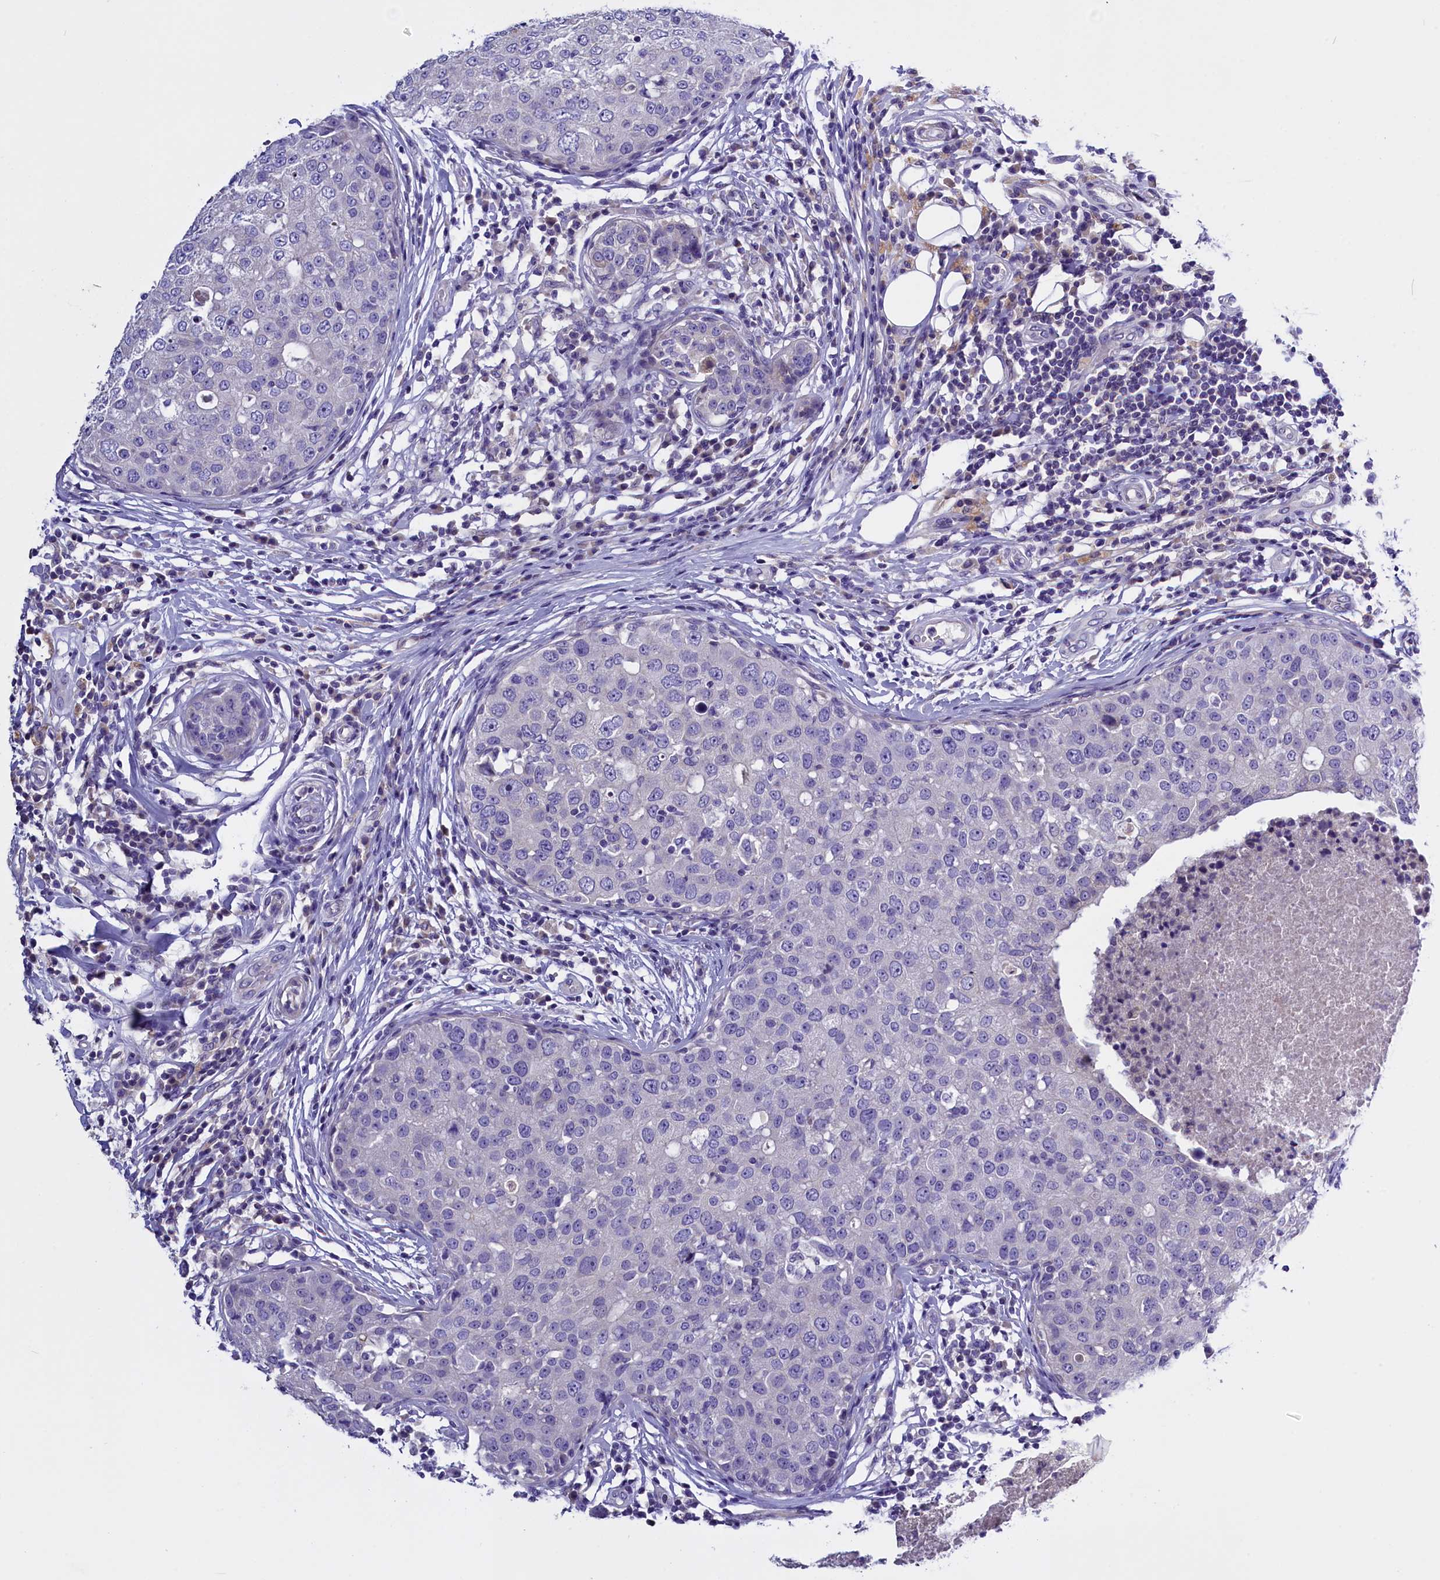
{"staining": {"intensity": "negative", "quantity": "none", "location": "none"}, "tissue": "breast cancer", "cell_type": "Tumor cells", "image_type": "cancer", "snomed": [{"axis": "morphology", "description": "Duct carcinoma"}, {"axis": "topography", "description": "Breast"}], "caption": "Tumor cells are negative for protein expression in human infiltrating ductal carcinoma (breast).", "gene": "RTTN", "patient": {"sex": "female", "age": 27}}